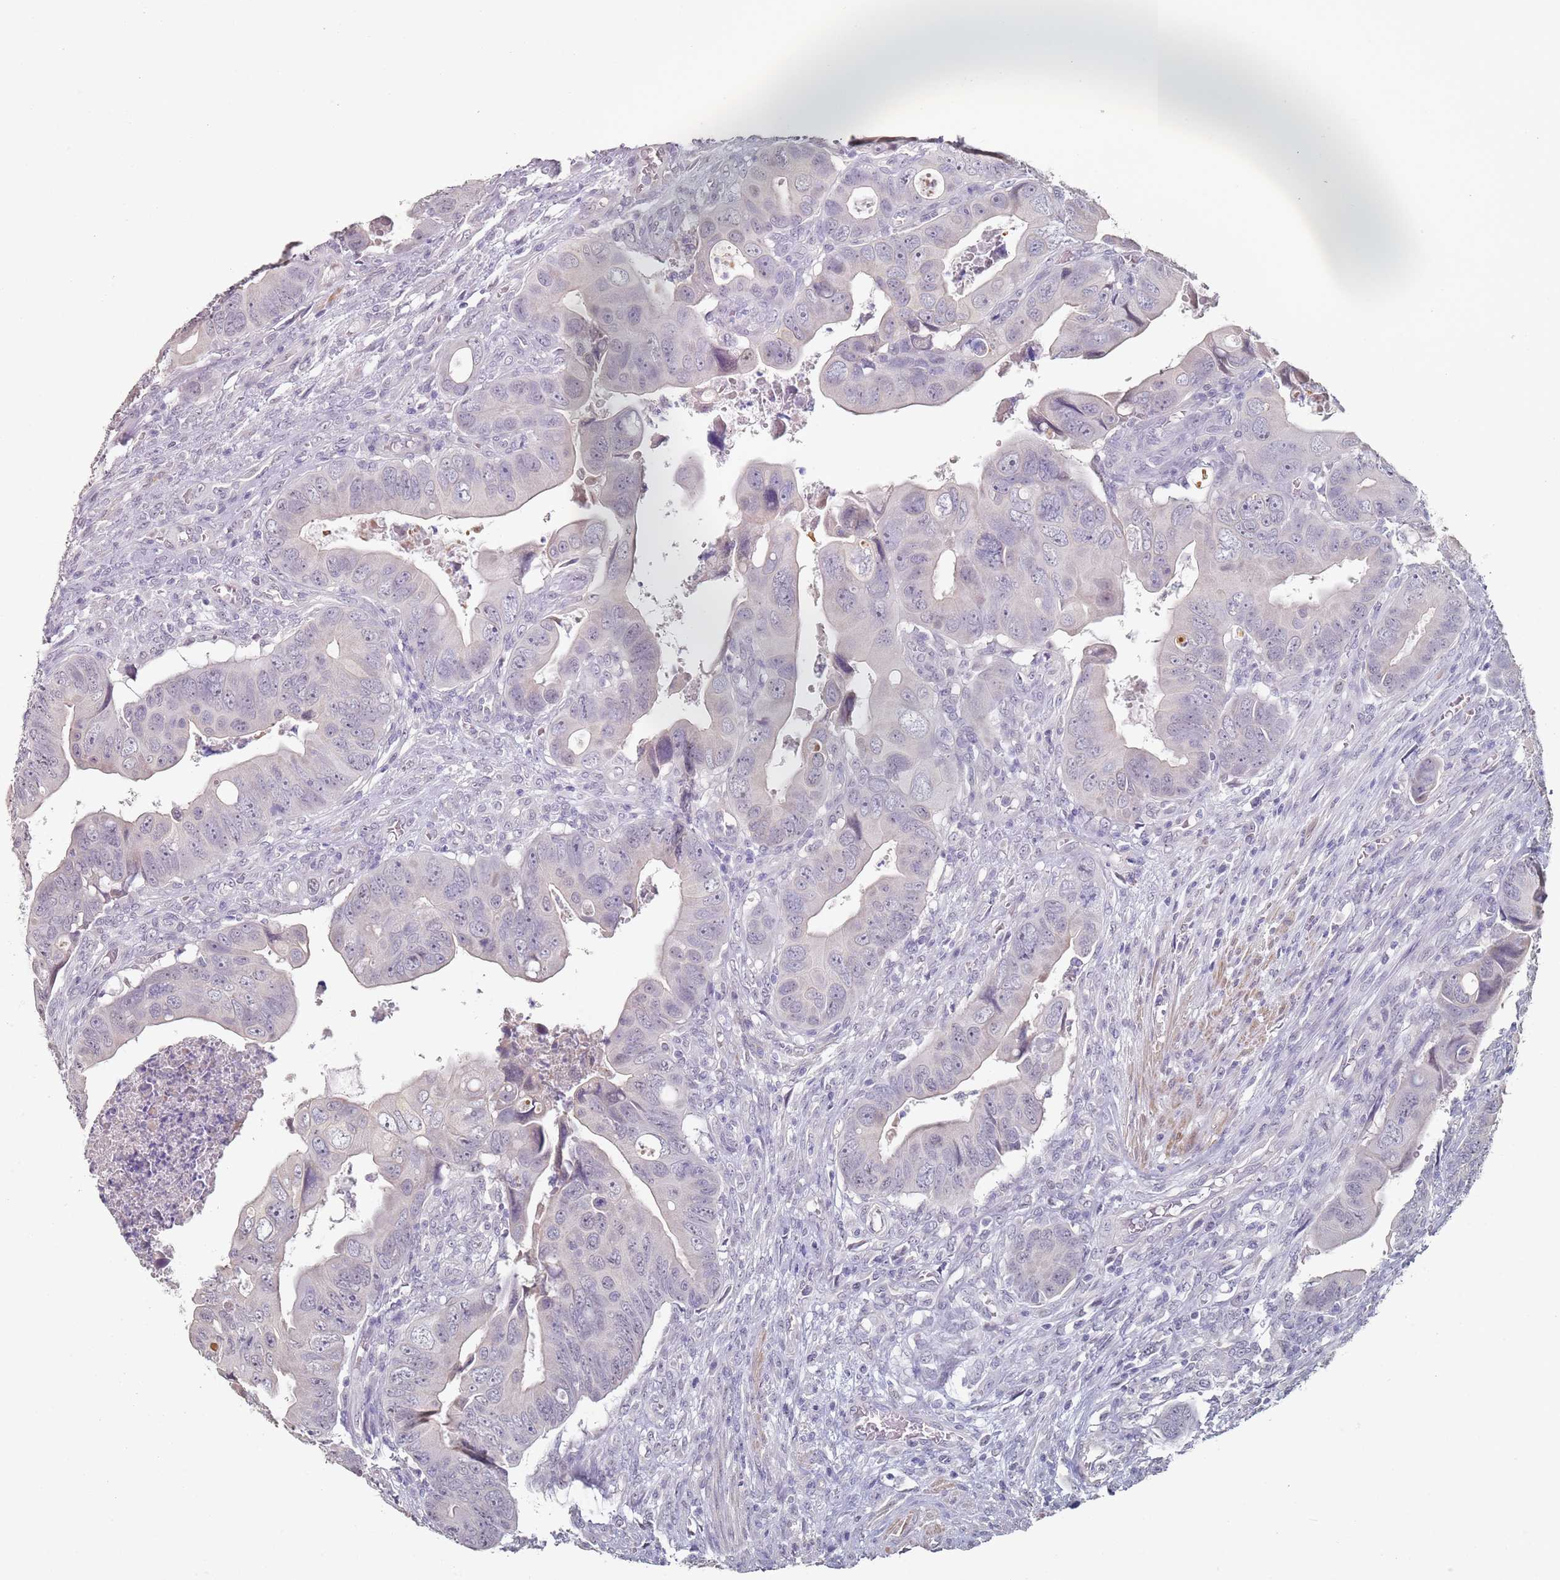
{"staining": {"intensity": "weak", "quantity": "<25%", "location": "cytoplasmic/membranous"}, "tissue": "colorectal cancer", "cell_type": "Tumor cells", "image_type": "cancer", "snomed": [{"axis": "morphology", "description": "Adenocarcinoma, NOS"}, {"axis": "topography", "description": "Rectum"}], "caption": "Protein analysis of adenocarcinoma (colorectal) demonstrates no significant positivity in tumor cells.", "gene": "DNAH11", "patient": {"sex": "female", "age": 78}}